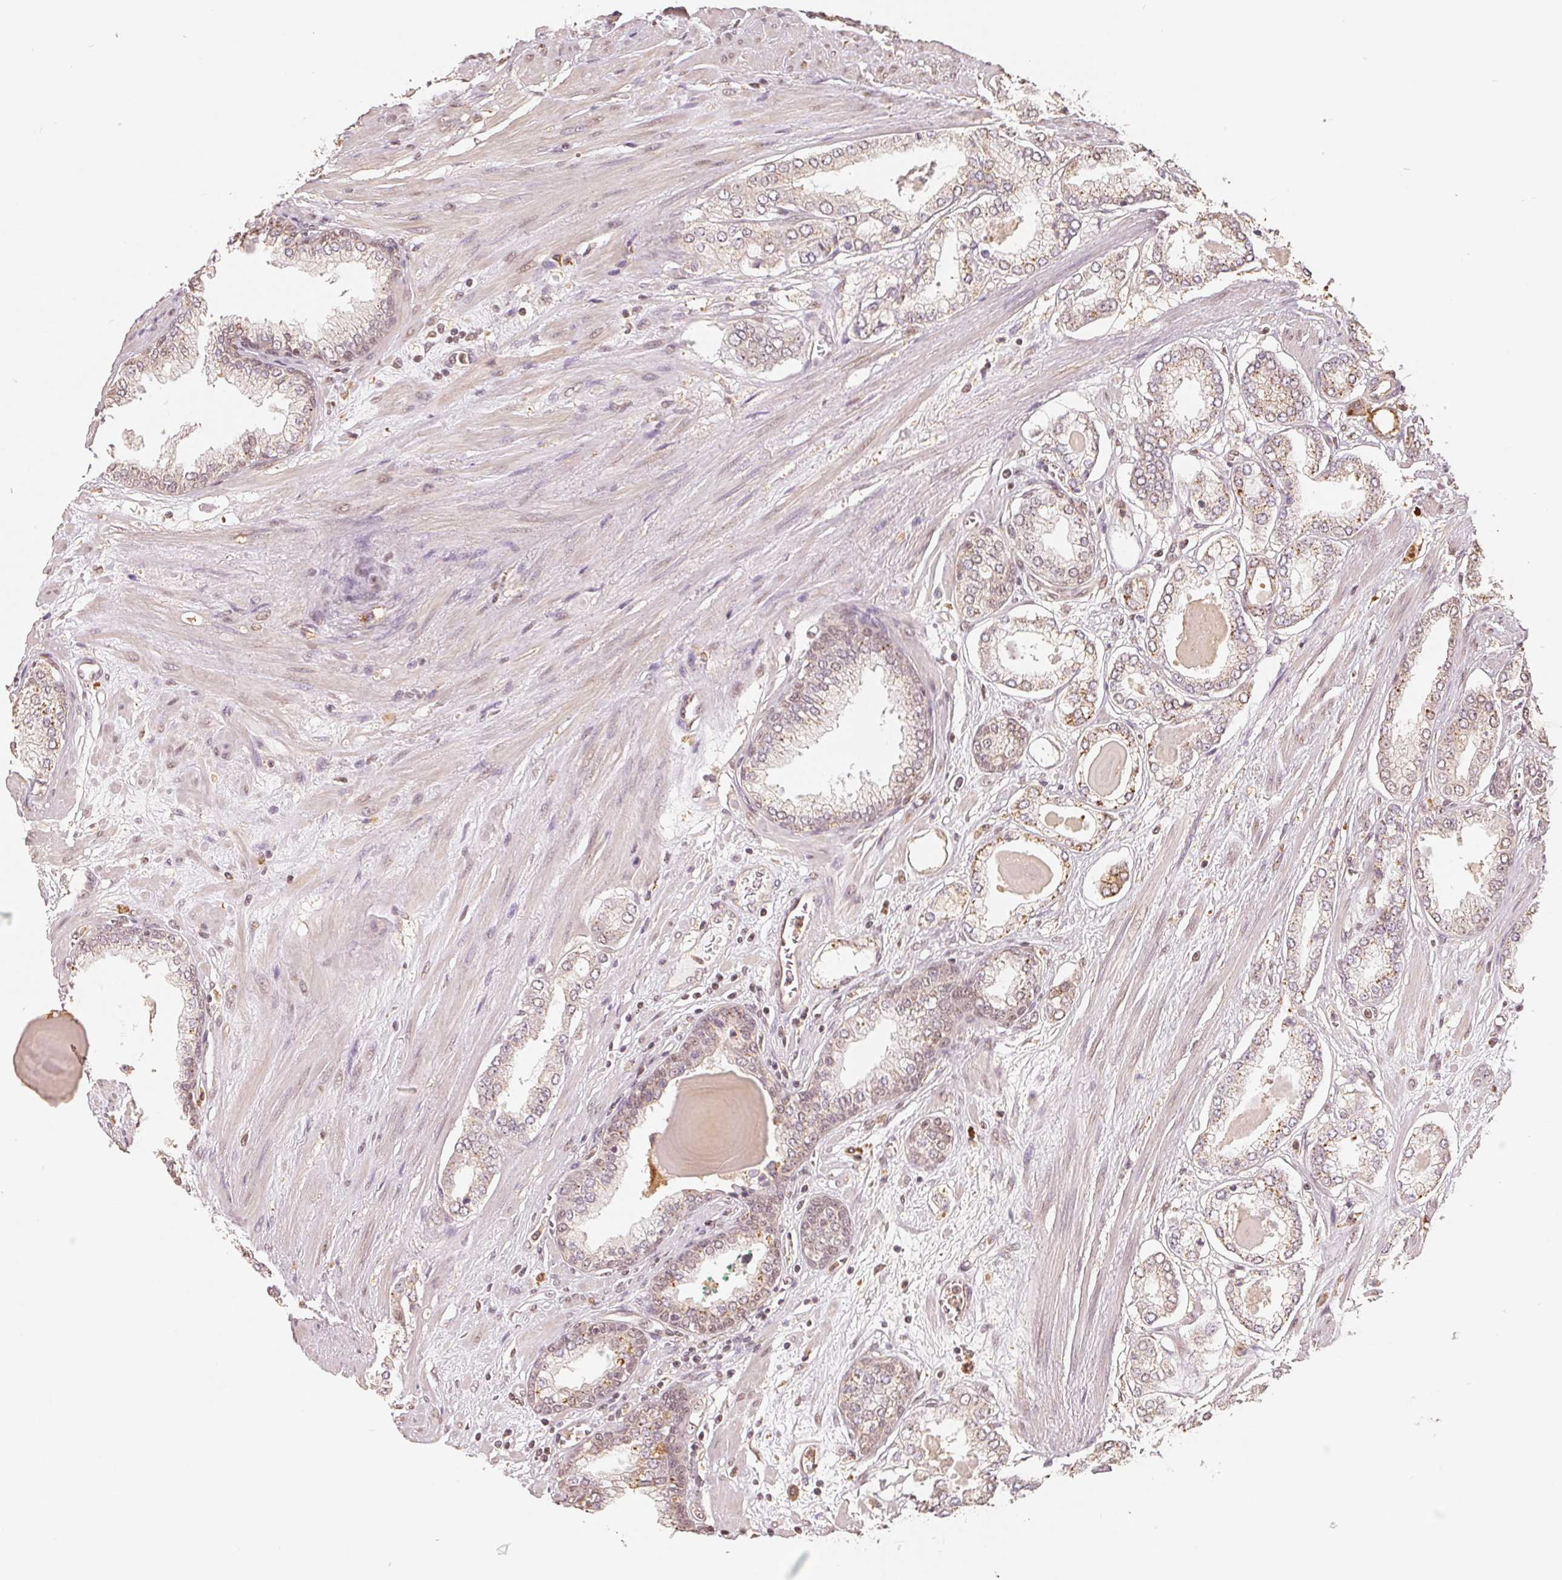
{"staining": {"intensity": "negative", "quantity": "none", "location": "none"}, "tissue": "prostate cancer", "cell_type": "Tumor cells", "image_type": "cancer", "snomed": [{"axis": "morphology", "description": "Adenocarcinoma, Low grade"}, {"axis": "topography", "description": "Prostate"}], "caption": "This histopathology image is of prostate cancer stained with IHC to label a protein in brown with the nuclei are counter-stained blue. There is no staining in tumor cells. (IHC, brightfield microscopy, high magnification).", "gene": "GUSB", "patient": {"sex": "male", "age": 64}}